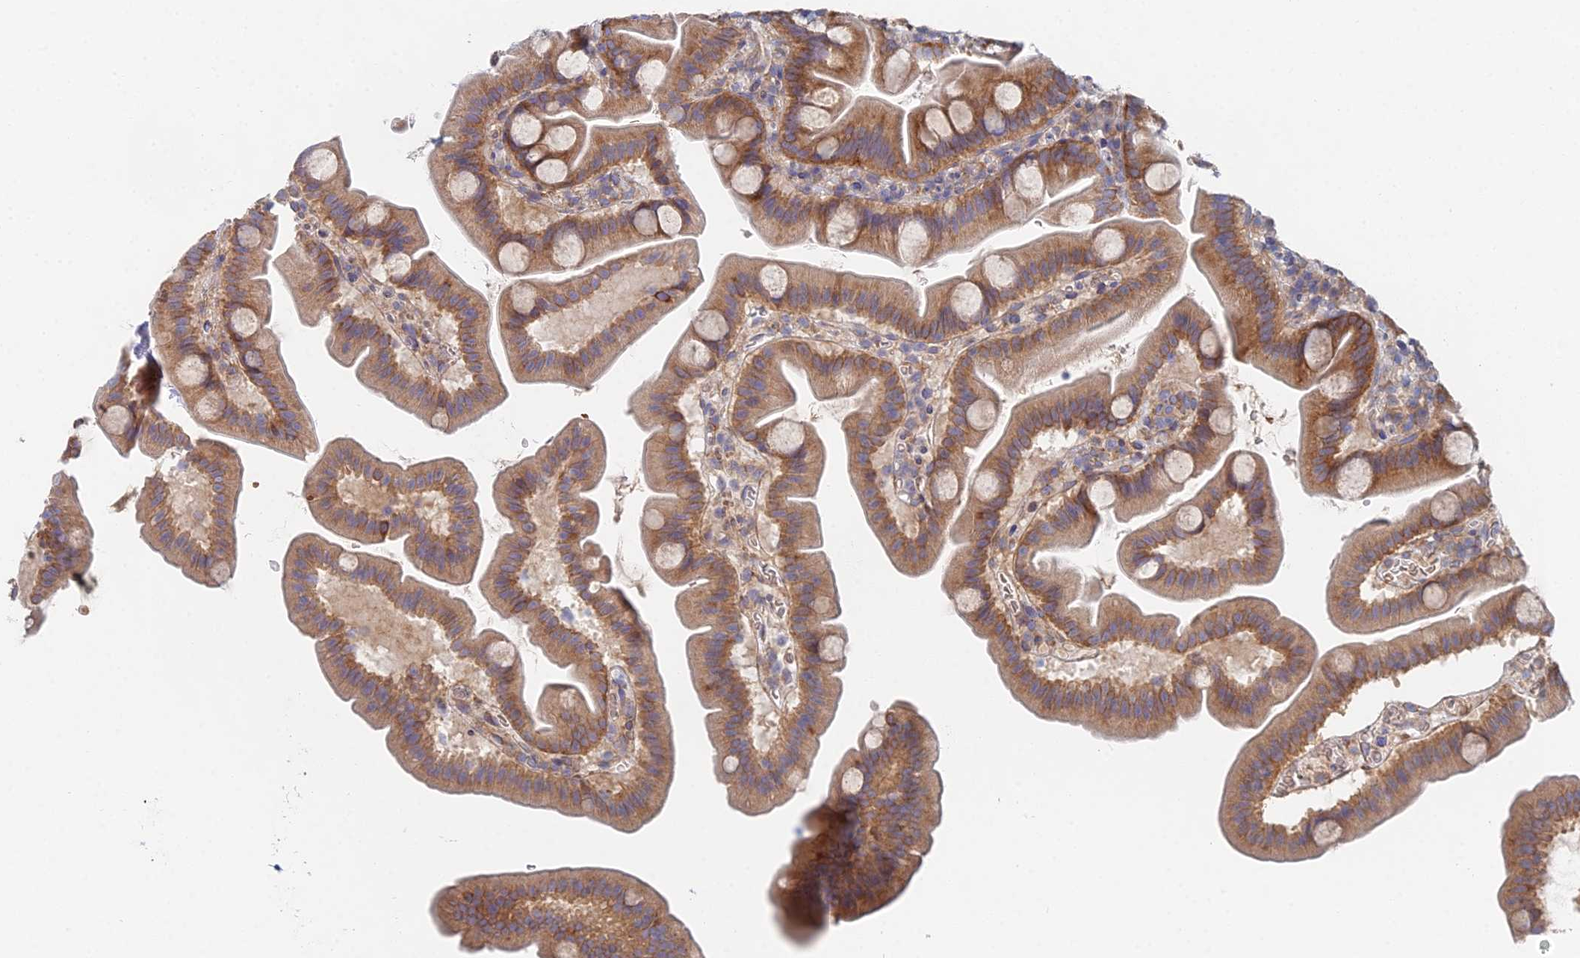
{"staining": {"intensity": "strong", "quantity": "25%-75%", "location": "cytoplasmic/membranous"}, "tissue": "small intestine", "cell_type": "Glandular cells", "image_type": "normal", "snomed": [{"axis": "morphology", "description": "Normal tissue, NOS"}, {"axis": "topography", "description": "Small intestine"}], "caption": "The histopathology image reveals immunohistochemical staining of normal small intestine. There is strong cytoplasmic/membranous expression is identified in approximately 25%-75% of glandular cells.", "gene": "ELOF1", "patient": {"sex": "female", "age": 68}}